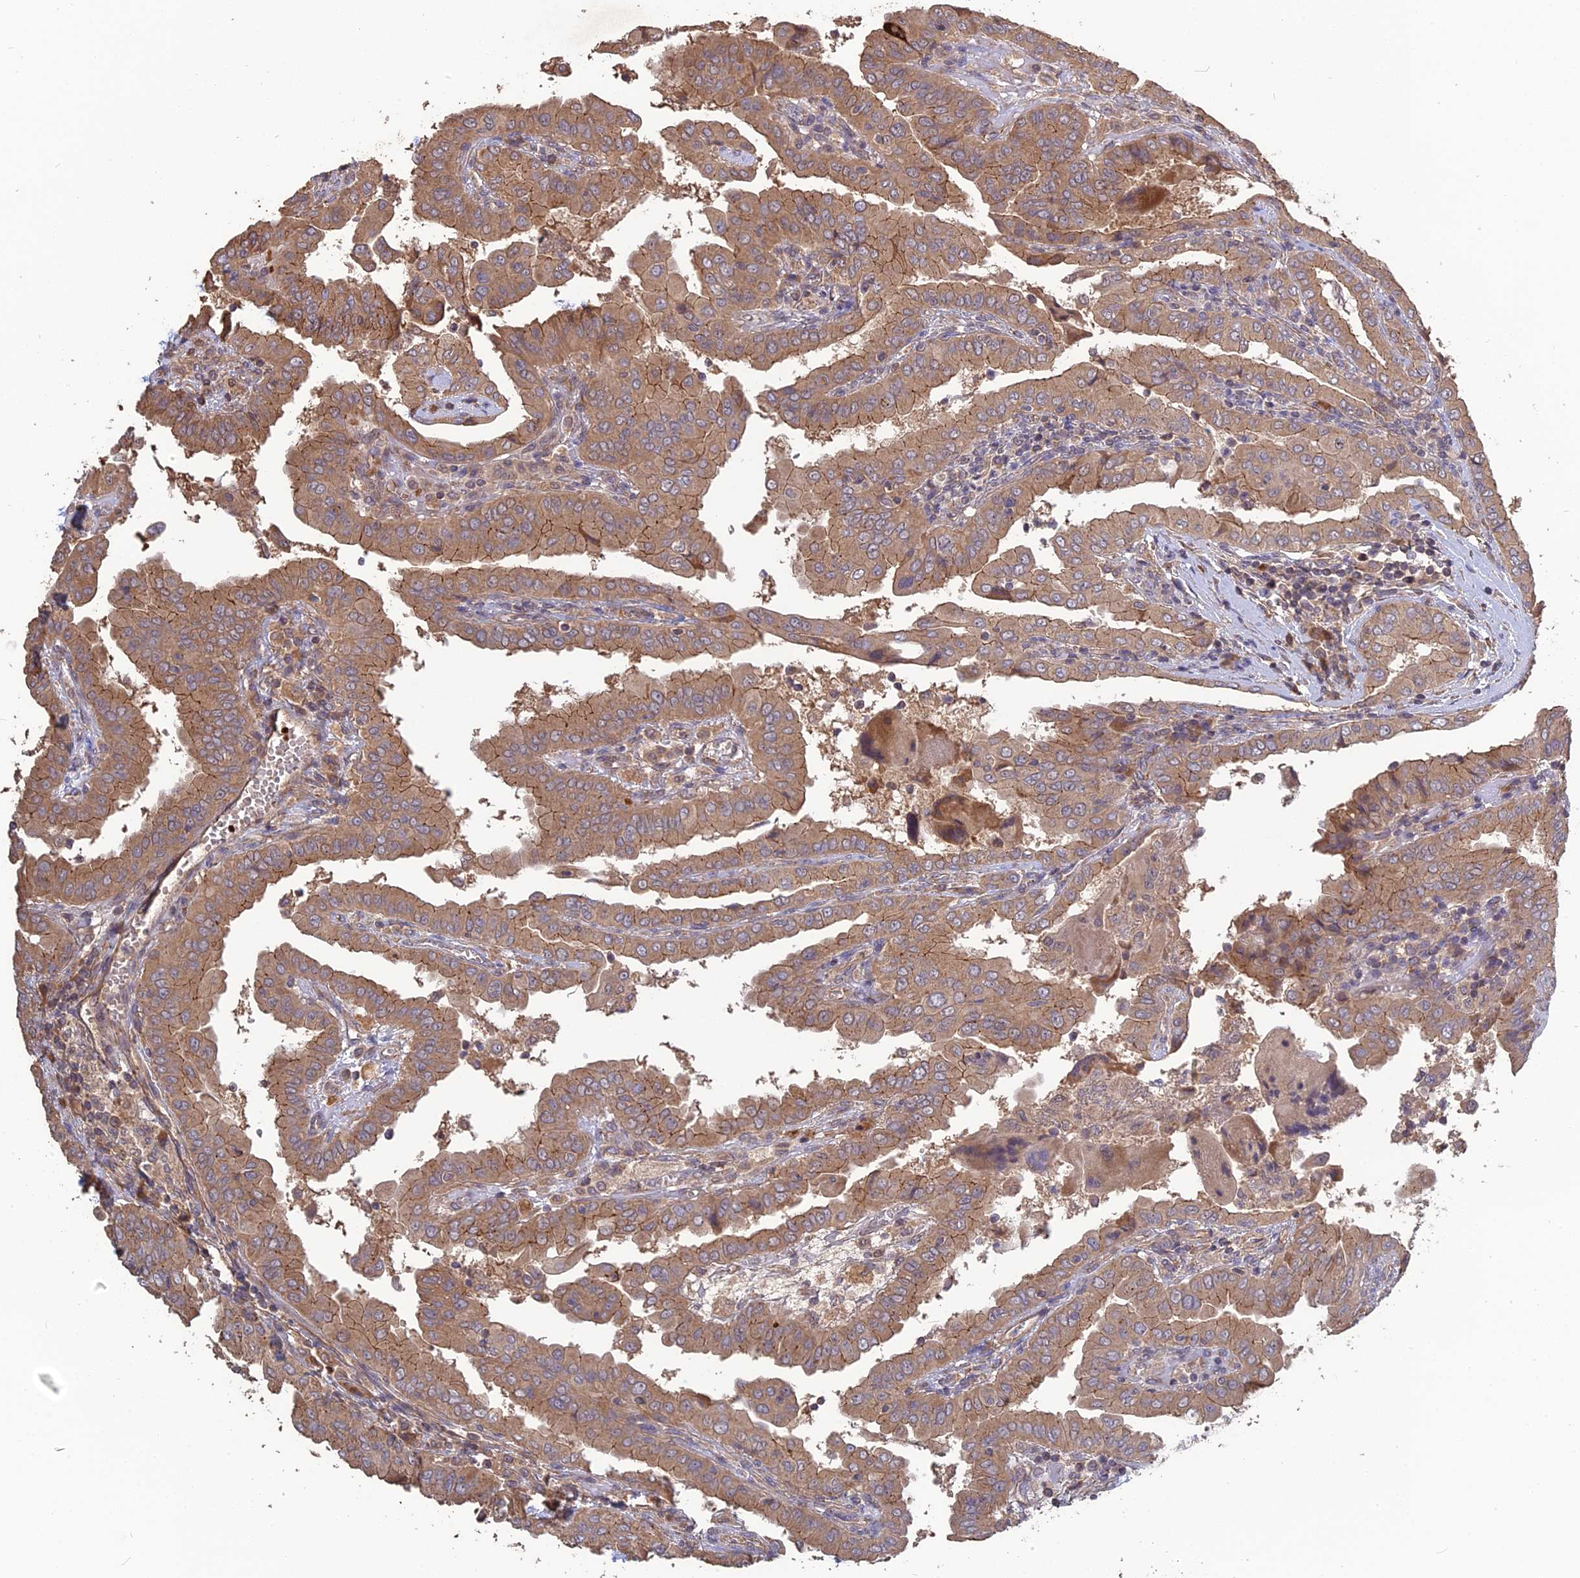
{"staining": {"intensity": "moderate", "quantity": ">75%", "location": "cytoplasmic/membranous"}, "tissue": "thyroid cancer", "cell_type": "Tumor cells", "image_type": "cancer", "snomed": [{"axis": "morphology", "description": "Papillary adenocarcinoma, NOS"}, {"axis": "topography", "description": "Thyroid gland"}], "caption": "DAB (3,3'-diaminobenzidine) immunohistochemical staining of thyroid cancer displays moderate cytoplasmic/membranous protein staining in about >75% of tumor cells.", "gene": "ARHGAP40", "patient": {"sex": "male", "age": 33}}